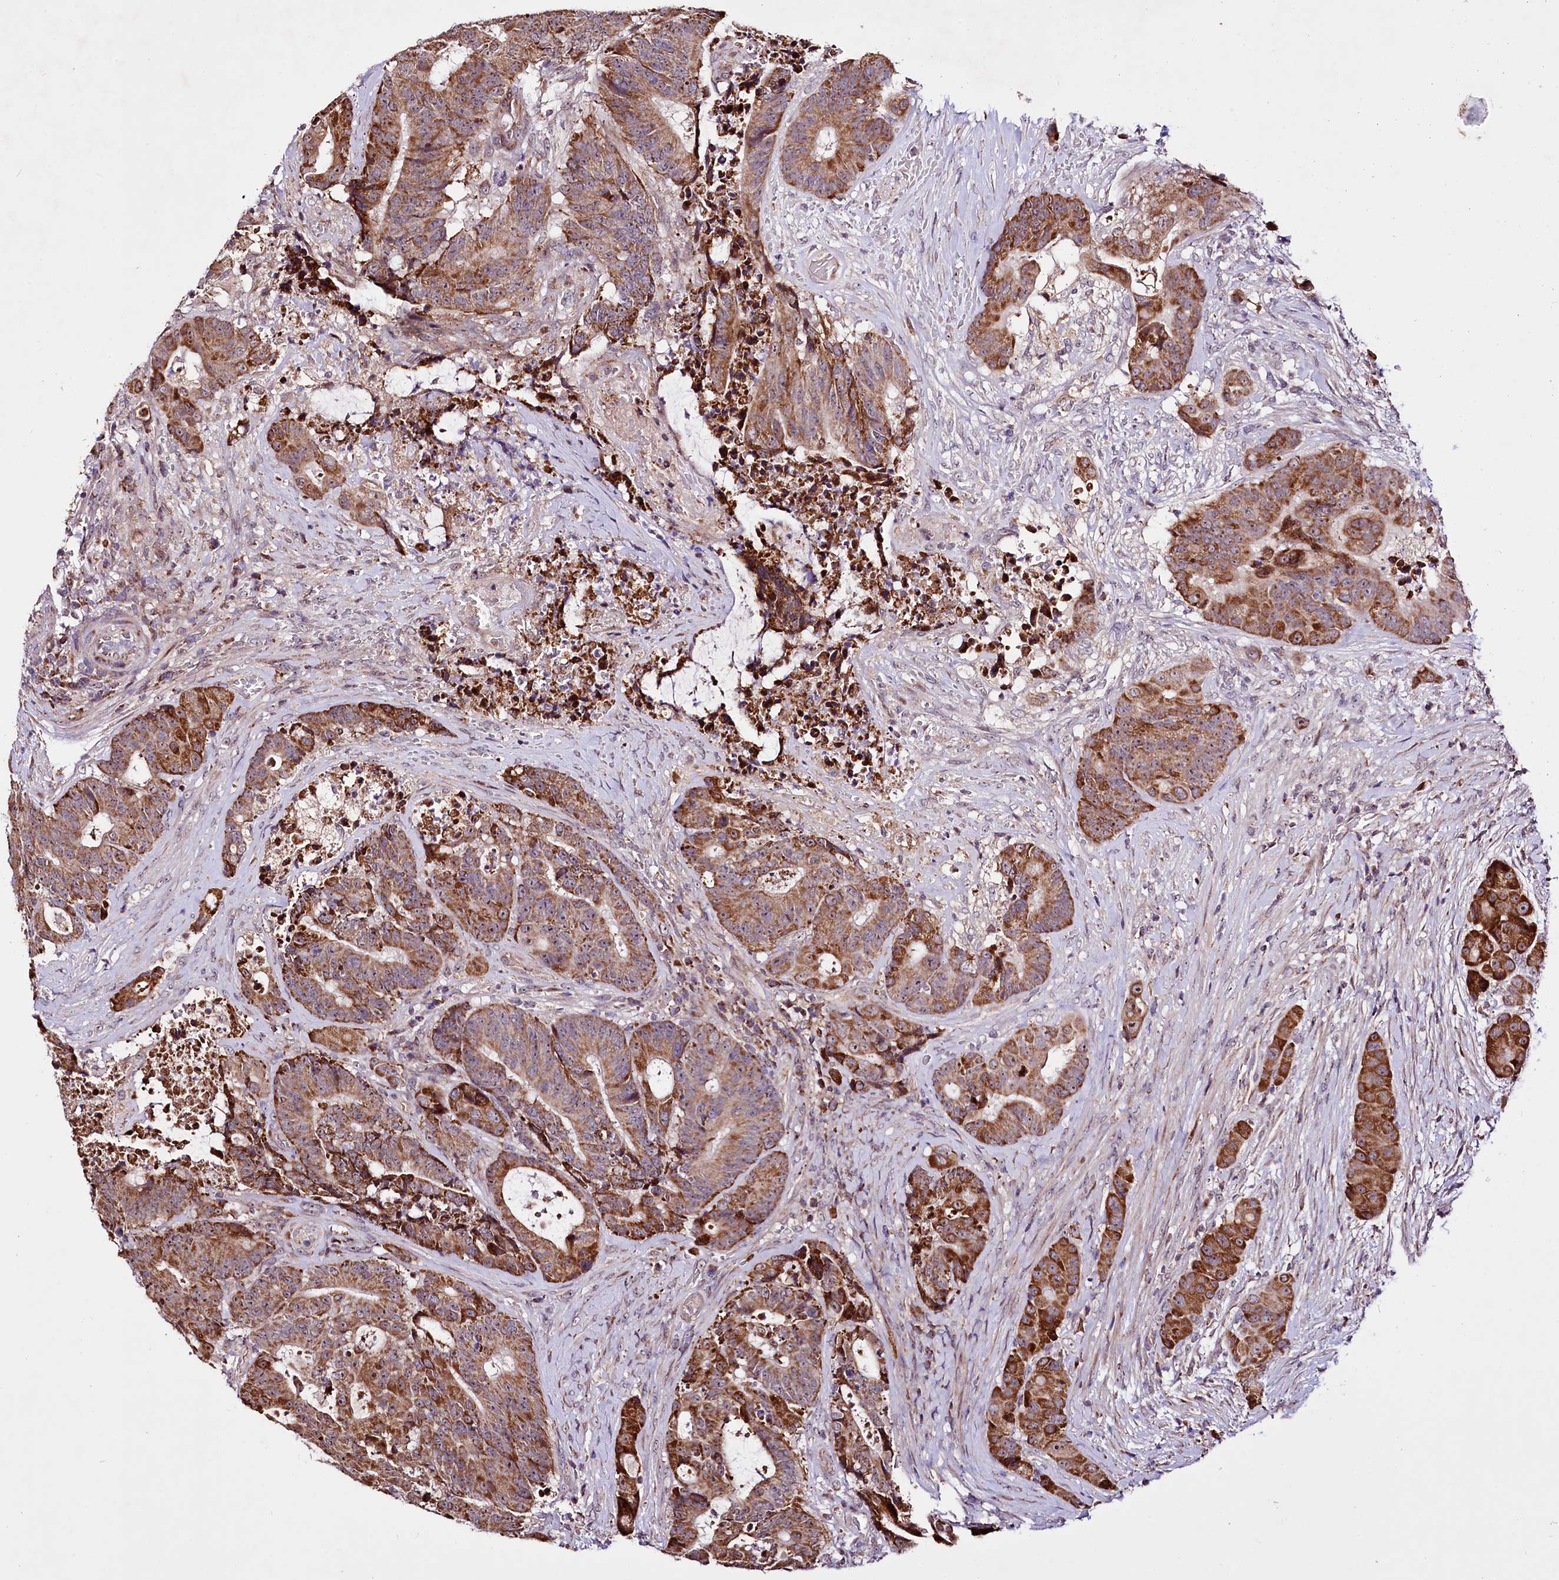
{"staining": {"intensity": "moderate", "quantity": ">75%", "location": "cytoplasmic/membranous"}, "tissue": "colorectal cancer", "cell_type": "Tumor cells", "image_type": "cancer", "snomed": [{"axis": "morphology", "description": "Adenocarcinoma, NOS"}, {"axis": "topography", "description": "Rectum"}], "caption": "Approximately >75% of tumor cells in human adenocarcinoma (colorectal) display moderate cytoplasmic/membranous protein staining as visualized by brown immunohistochemical staining.", "gene": "ST7", "patient": {"sex": "male", "age": 69}}